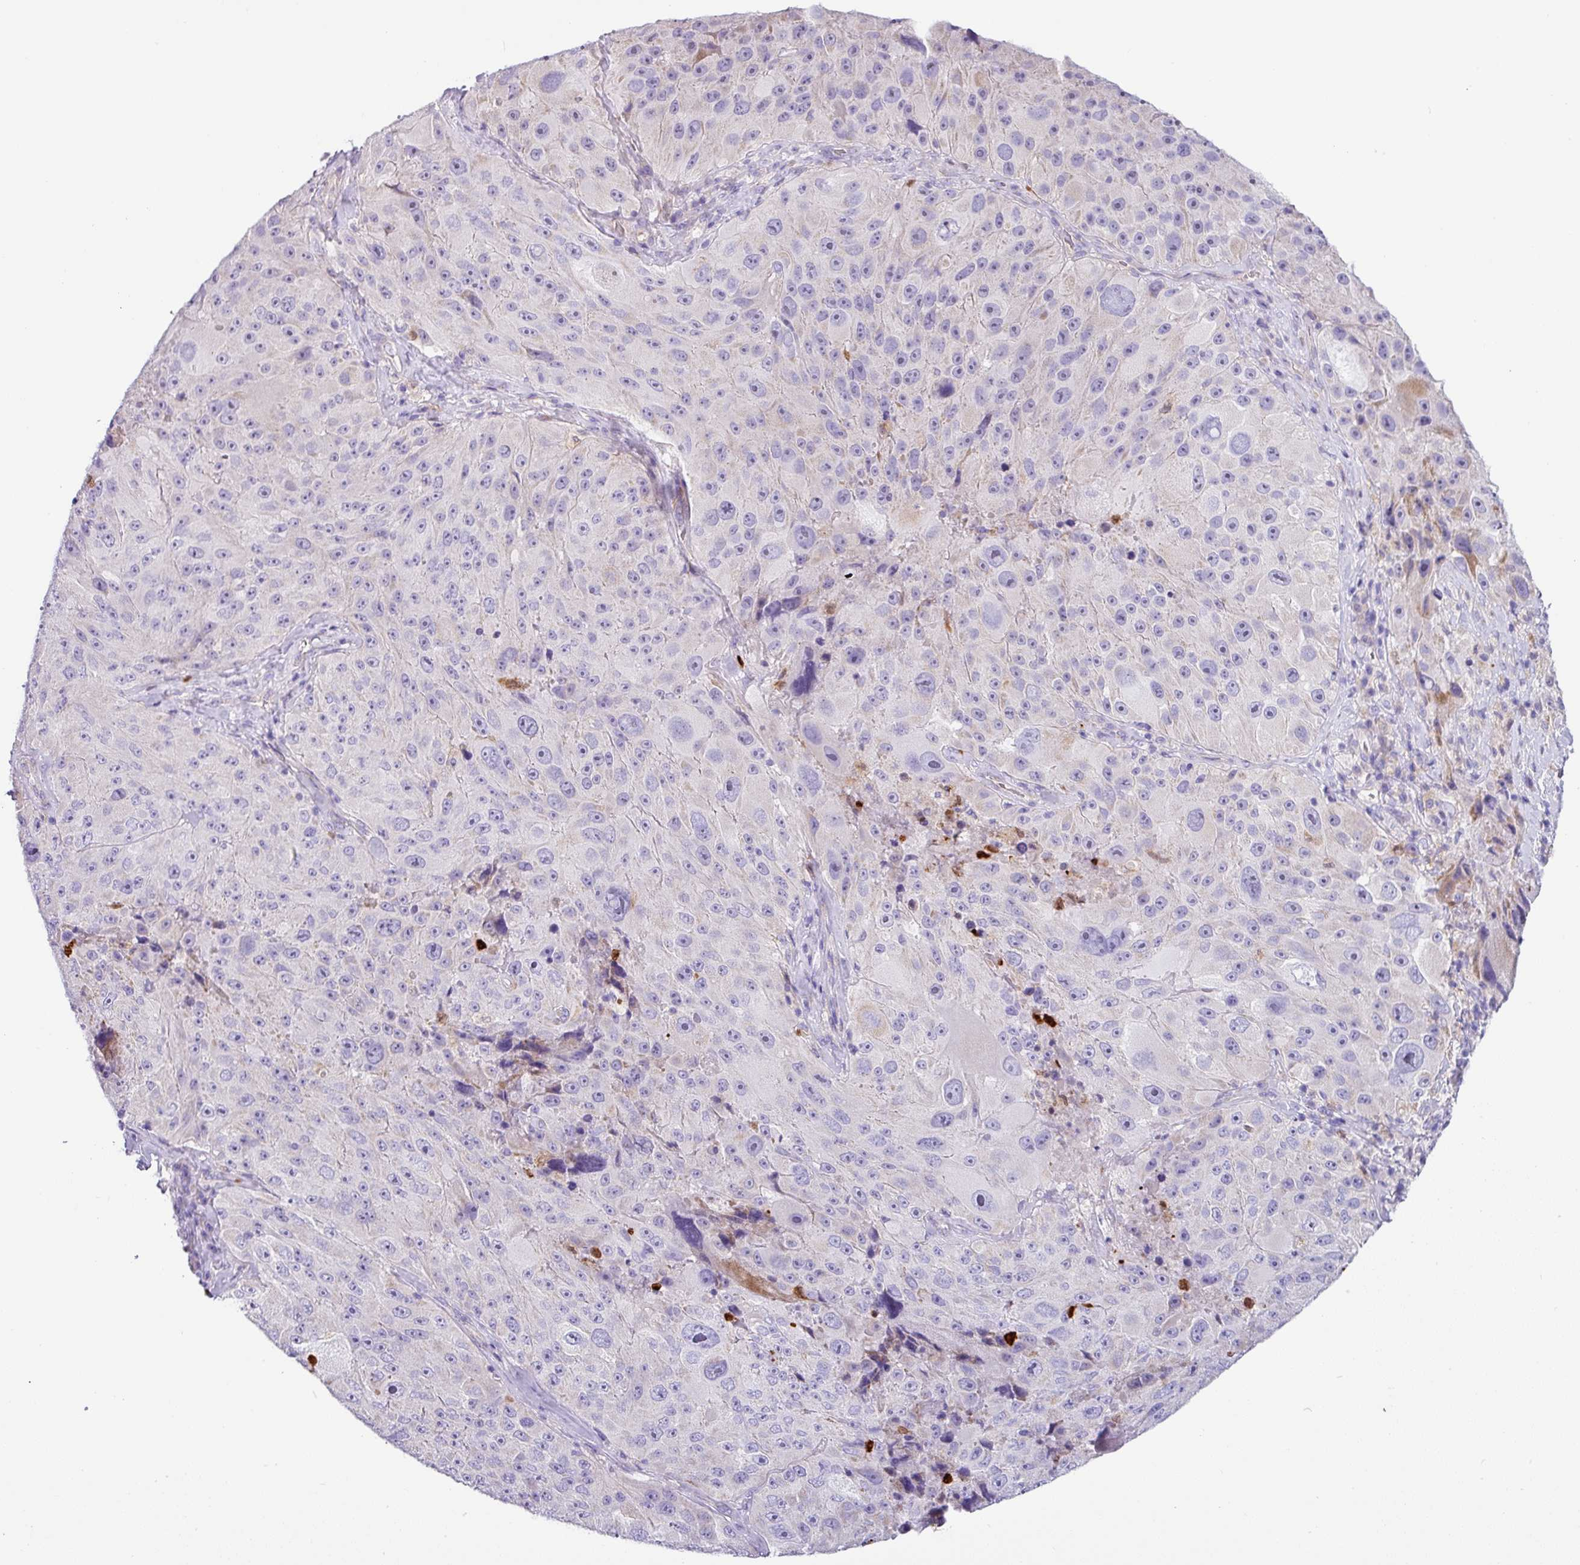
{"staining": {"intensity": "weak", "quantity": "<25%", "location": "cytoplasmic/membranous"}, "tissue": "melanoma", "cell_type": "Tumor cells", "image_type": "cancer", "snomed": [{"axis": "morphology", "description": "Malignant melanoma, Metastatic site"}, {"axis": "topography", "description": "Lymph node"}], "caption": "Immunohistochemistry micrograph of neoplastic tissue: melanoma stained with DAB (3,3'-diaminobenzidine) reveals no significant protein expression in tumor cells.", "gene": "SH2D3C", "patient": {"sex": "male", "age": 62}}